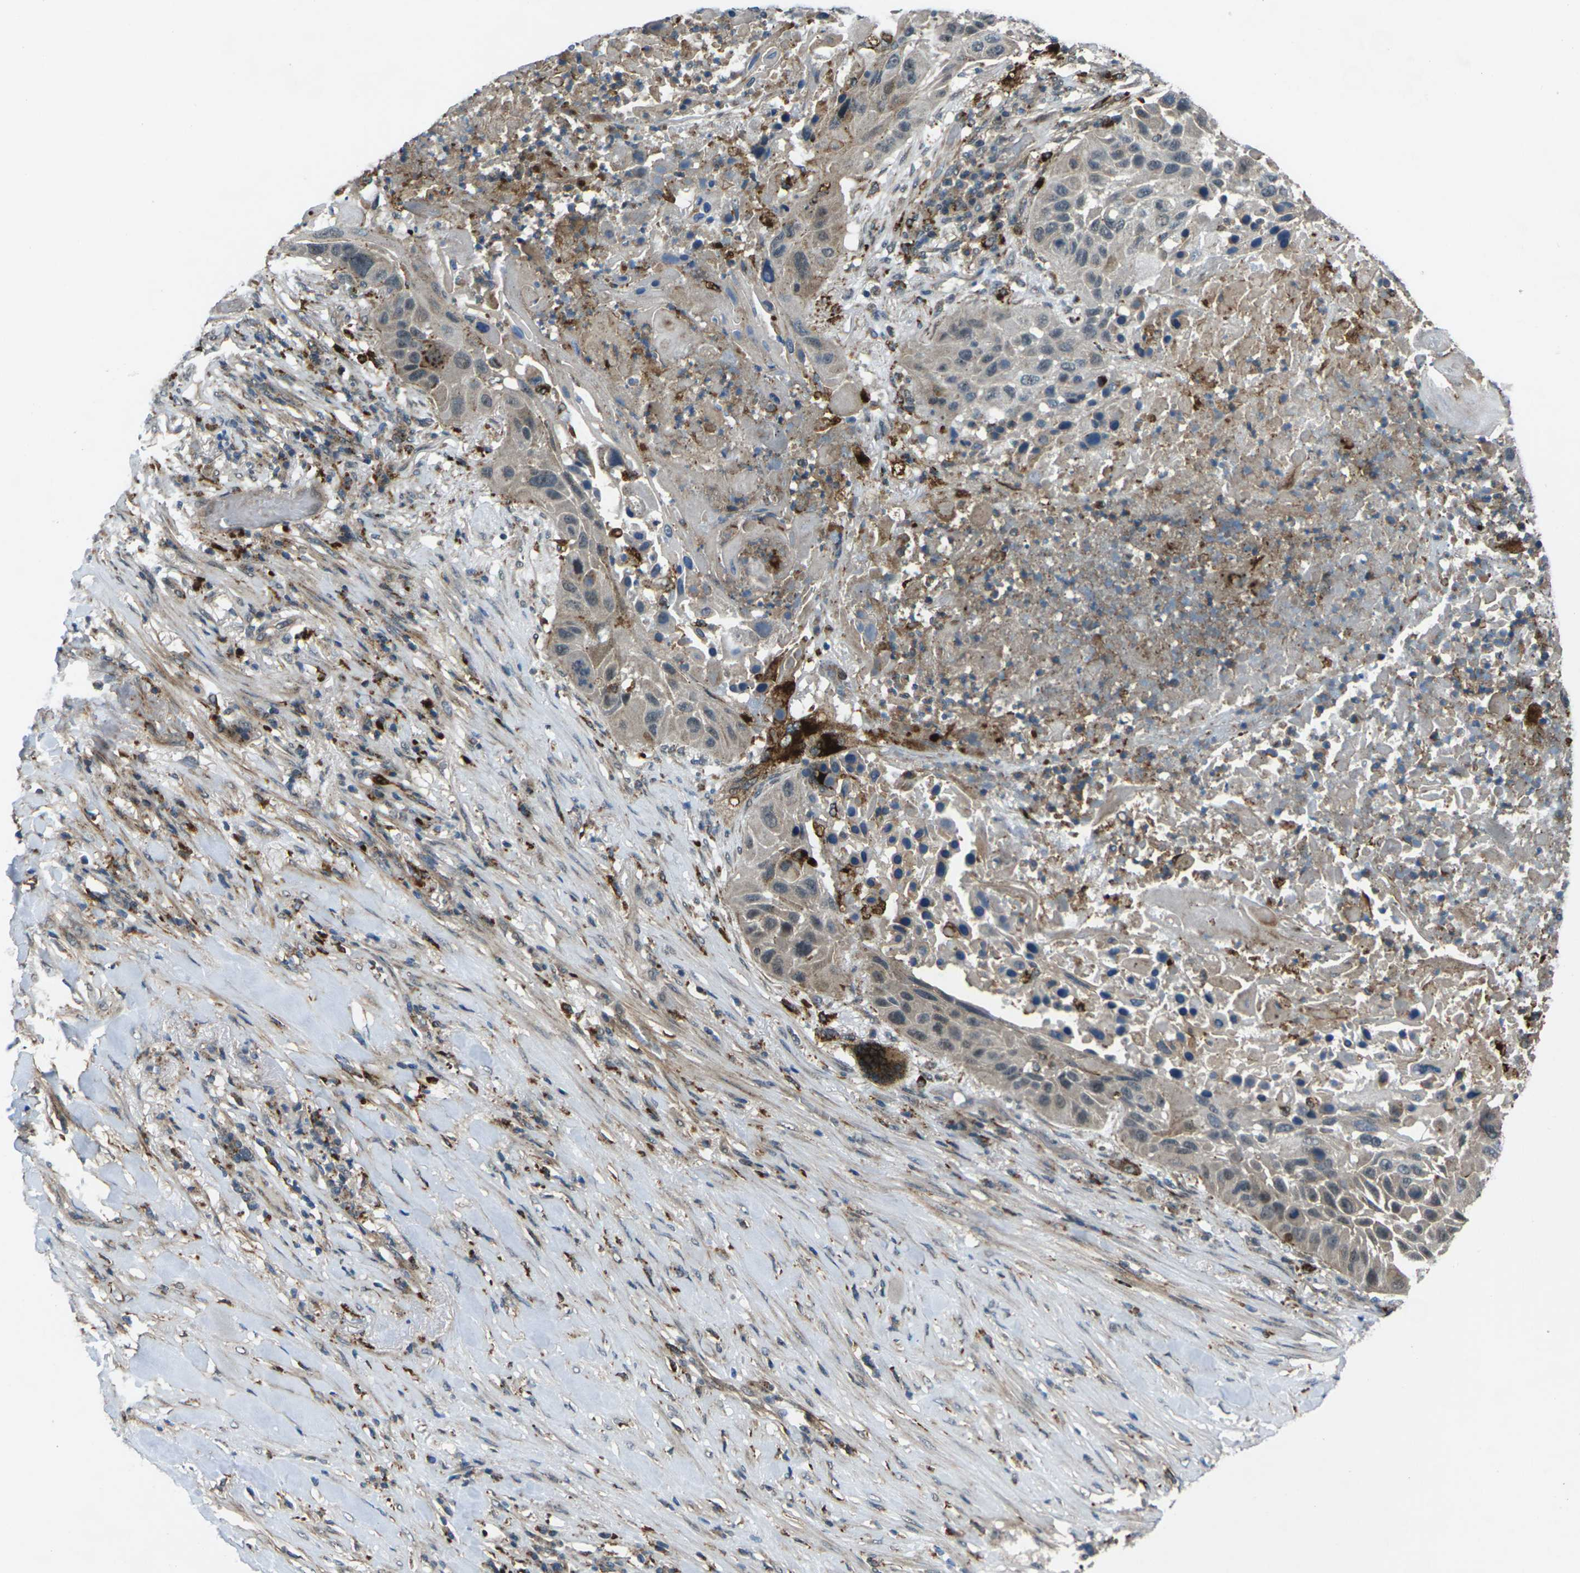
{"staining": {"intensity": "weak", "quantity": "<25%", "location": "cytoplasmic/membranous"}, "tissue": "lung cancer", "cell_type": "Tumor cells", "image_type": "cancer", "snomed": [{"axis": "morphology", "description": "Squamous cell carcinoma, NOS"}, {"axis": "topography", "description": "Lung"}], "caption": "This is a image of immunohistochemistry staining of lung cancer, which shows no positivity in tumor cells.", "gene": "SLC31A2", "patient": {"sex": "male", "age": 57}}